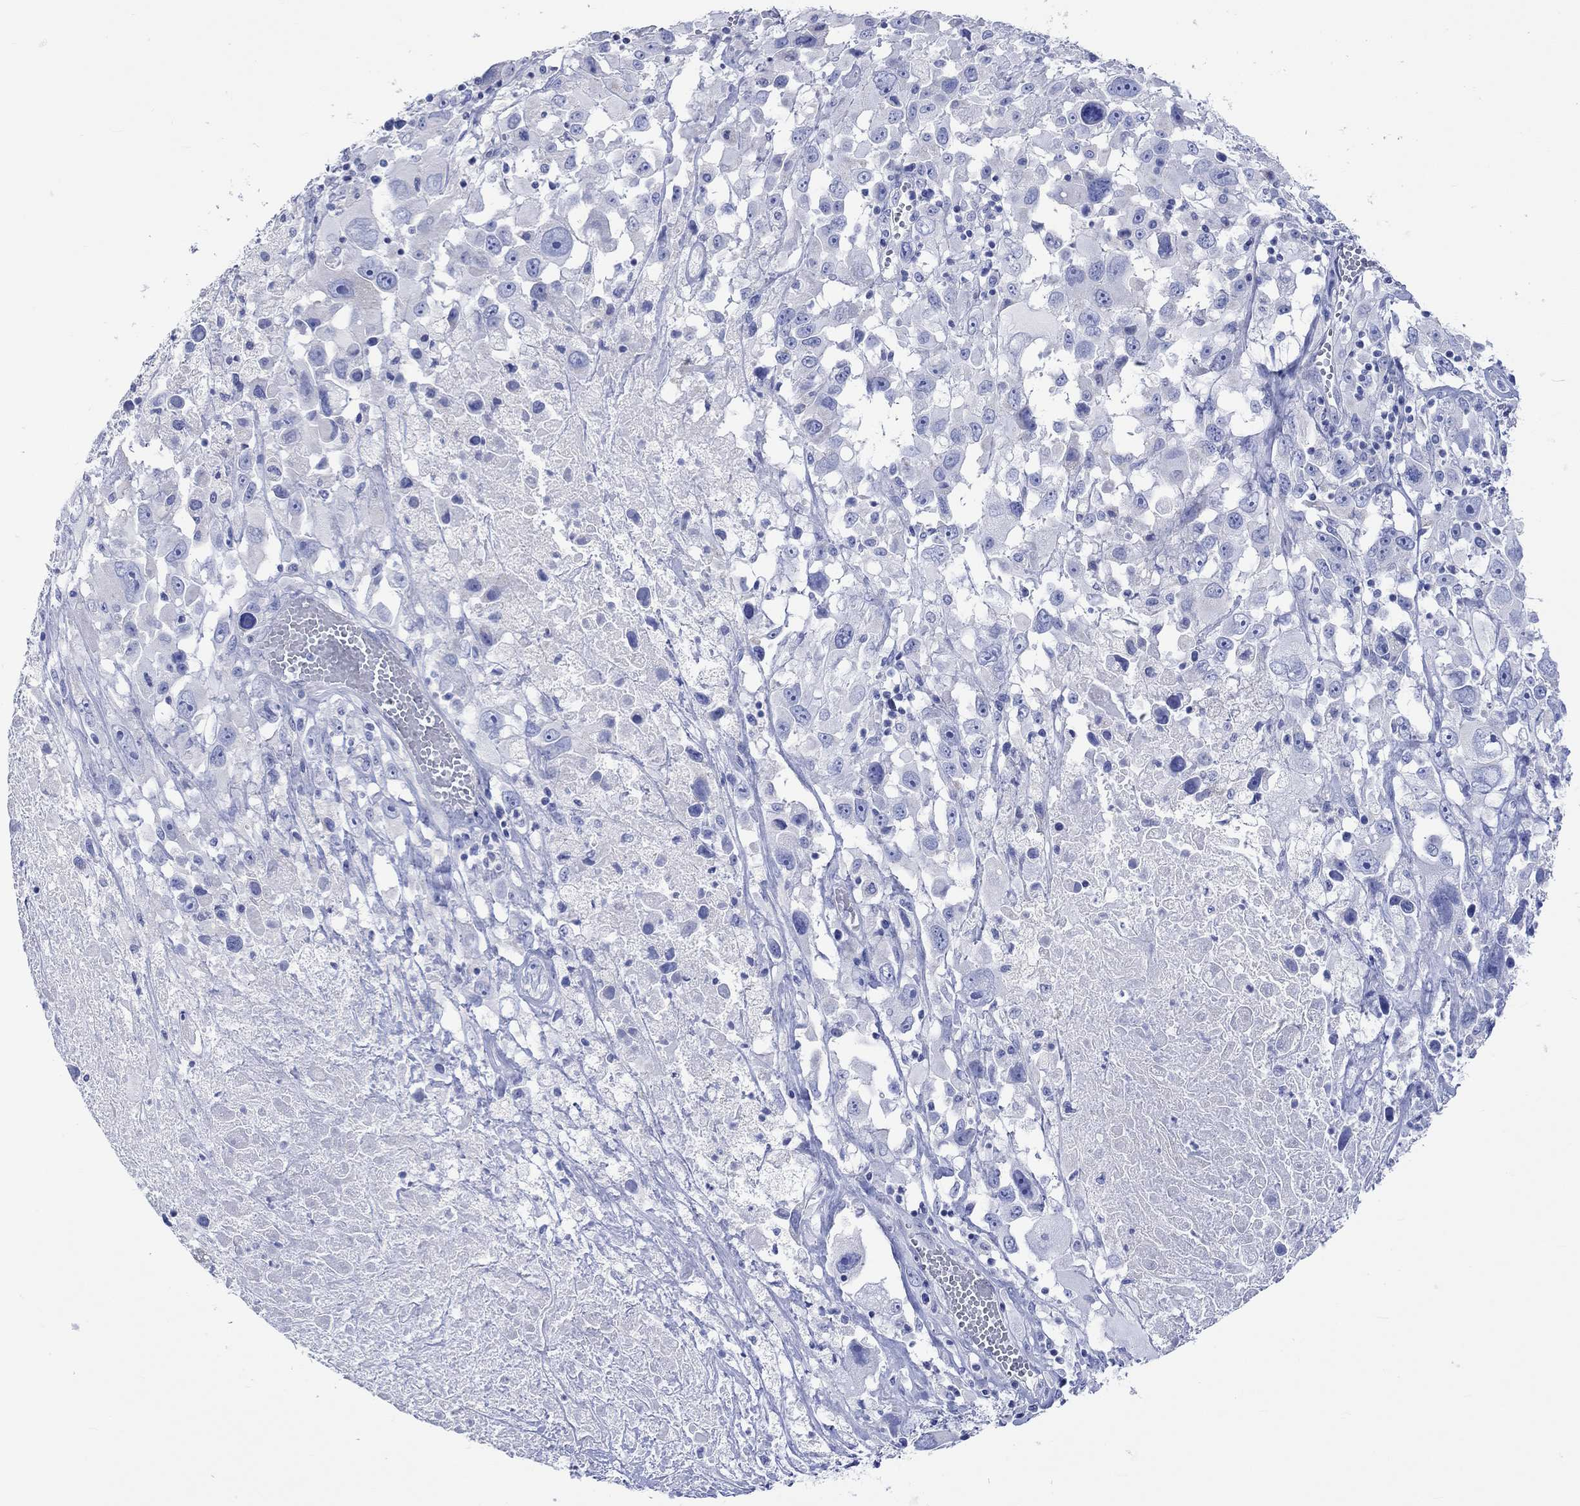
{"staining": {"intensity": "negative", "quantity": "none", "location": "none"}, "tissue": "melanoma", "cell_type": "Tumor cells", "image_type": "cancer", "snomed": [{"axis": "morphology", "description": "Malignant melanoma, Metastatic site"}, {"axis": "topography", "description": "Lymph node"}], "caption": "The histopathology image demonstrates no significant expression in tumor cells of malignant melanoma (metastatic site).", "gene": "CPLX2", "patient": {"sex": "male", "age": 50}}